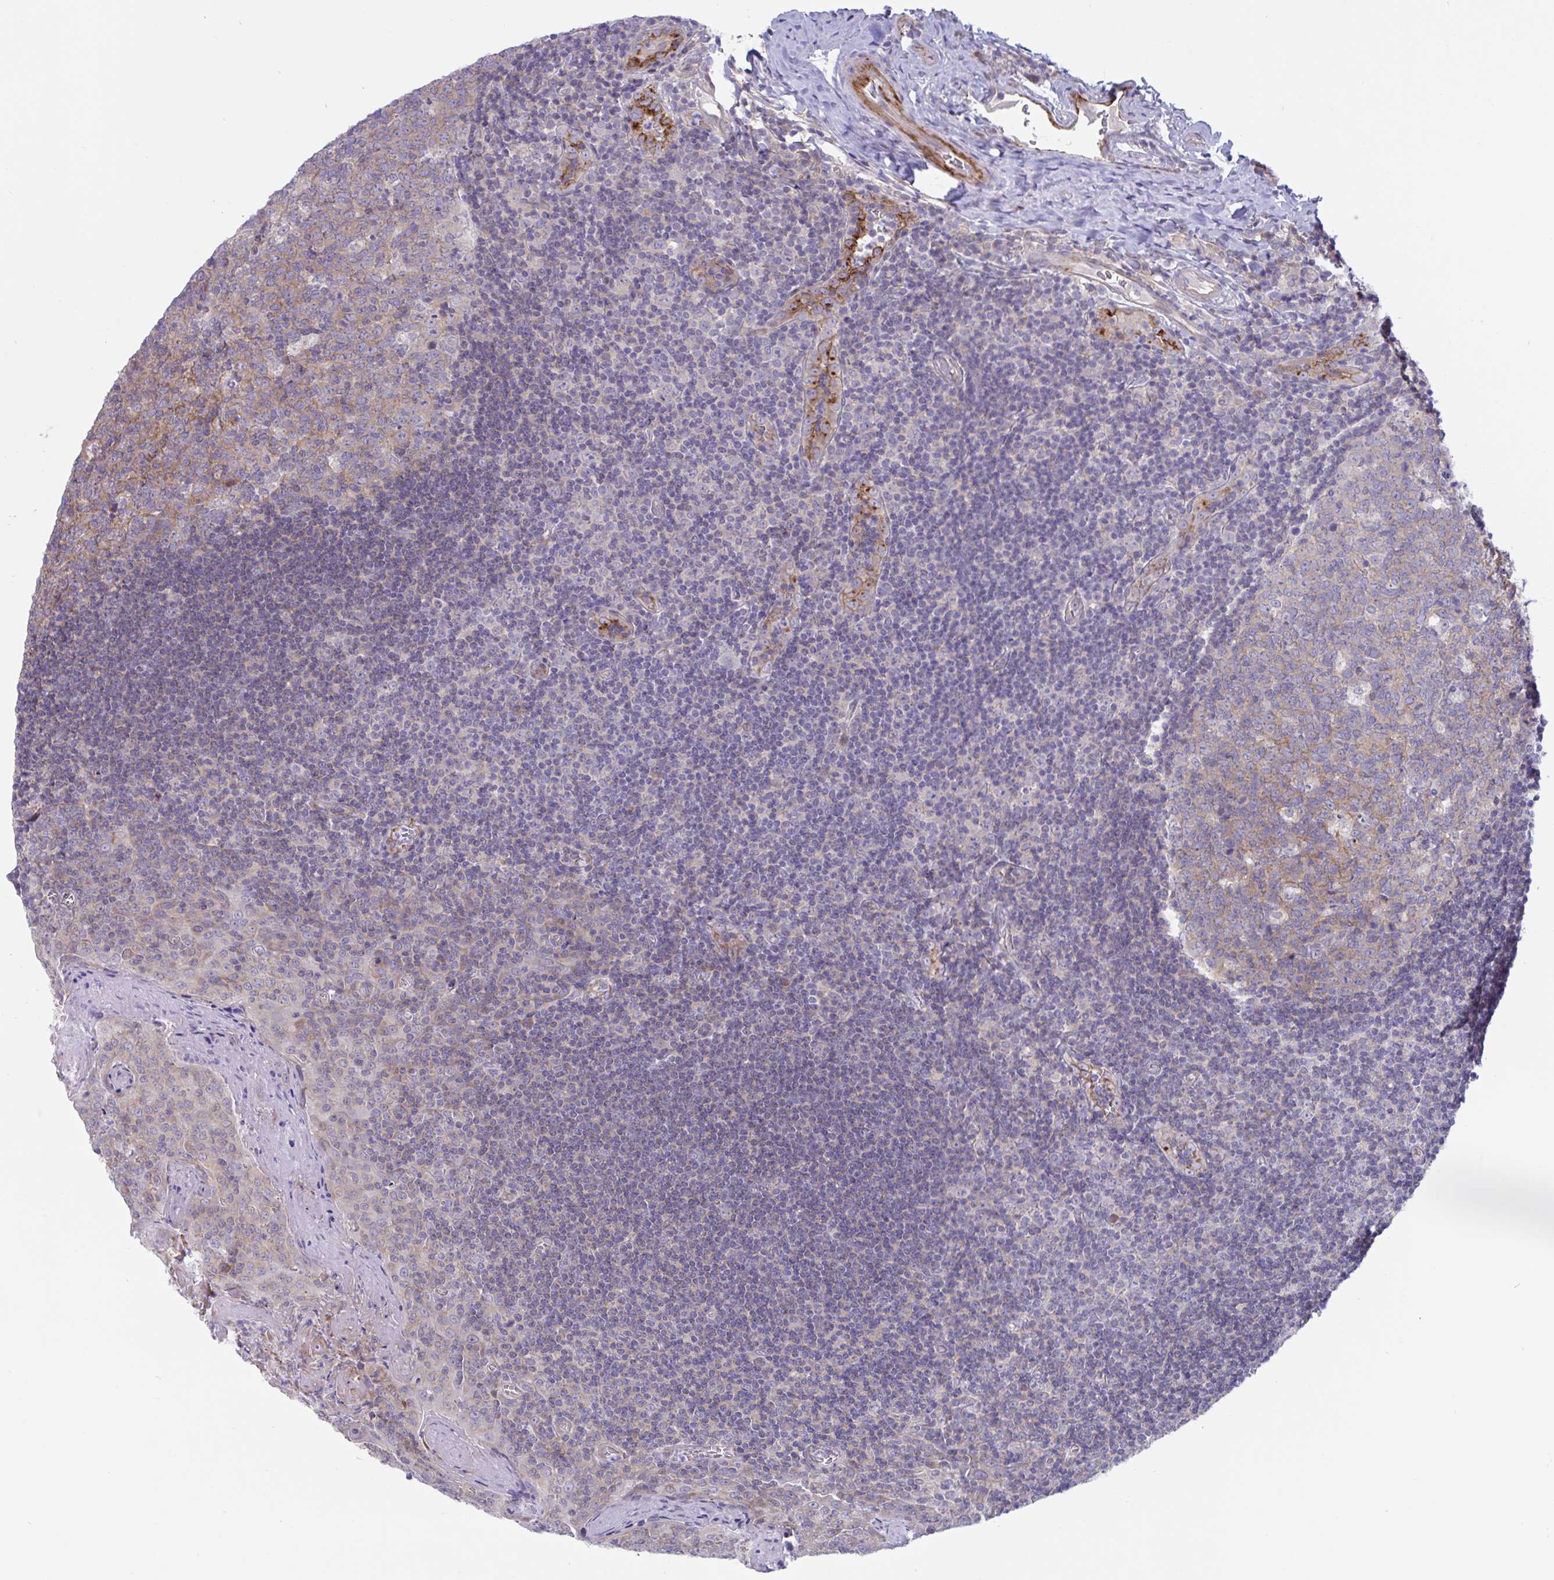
{"staining": {"intensity": "strong", "quantity": "<25%", "location": "cytoplasmic/membranous"}, "tissue": "tonsil", "cell_type": "Germinal center cells", "image_type": "normal", "snomed": [{"axis": "morphology", "description": "Normal tissue, NOS"}, {"axis": "morphology", "description": "Inflammation, NOS"}, {"axis": "topography", "description": "Tonsil"}], "caption": "A histopathology image of human tonsil stained for a protein shows strong cytoplasmic/membranous brown staining in germinal center cells.", "gene": "IL37", "patient": {"sex": "female", "age": 31}}